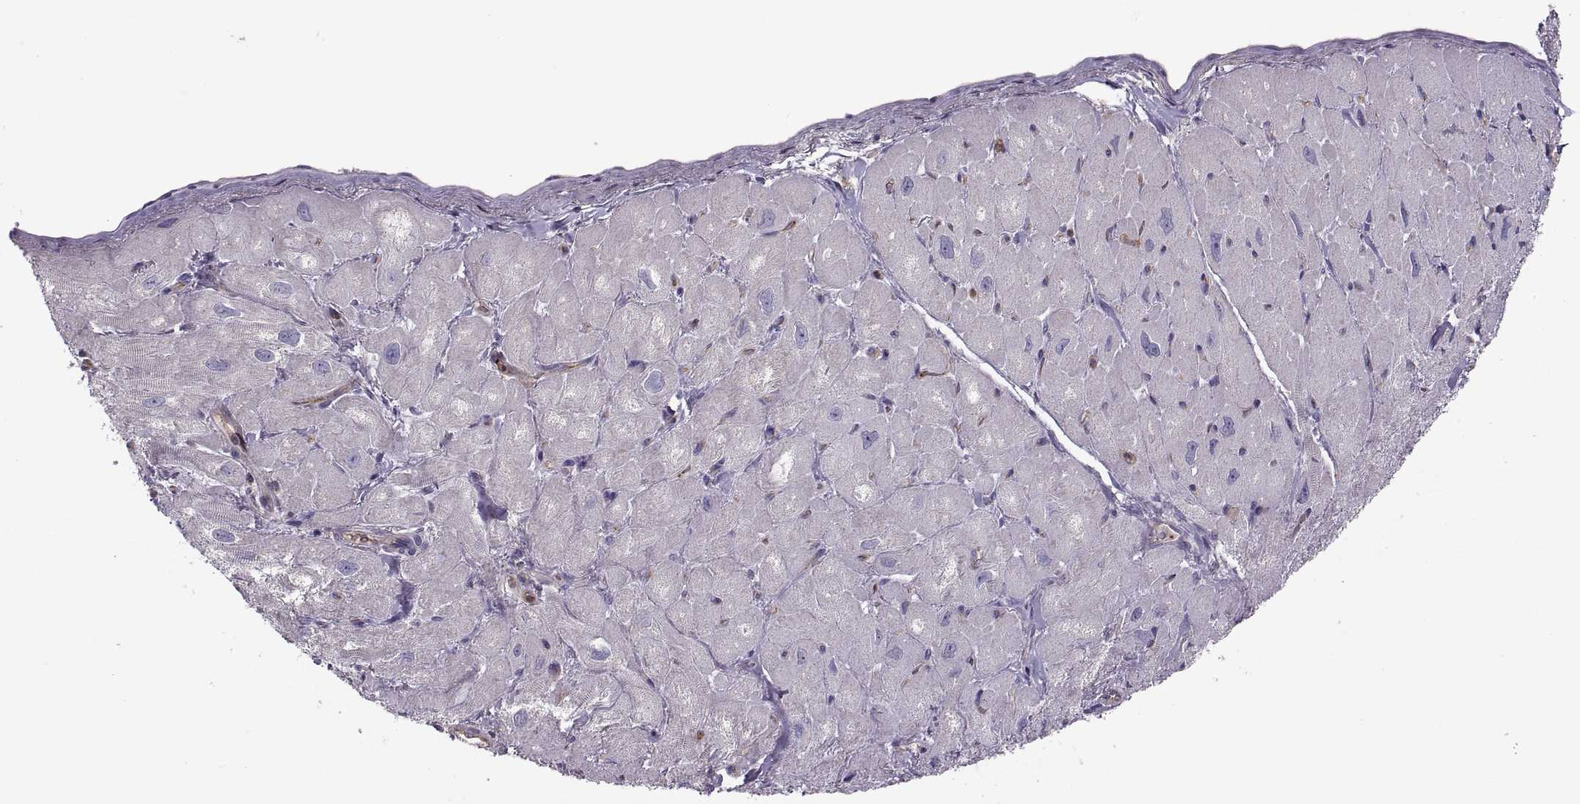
{"staining": {"intensity": "negative", "quantity": "none", "location": "none"}, "tissue": "heart muscle", "cell_type": "Cardiomyocytes", "image_type": "normal", "snomed": [{"axis": "morphology", "description": "Normal tissue, NOS"}, {"axis": "topography", "description": "Heart"}], "caption": "This is an IHC image of unremarkable heart muscle. There is no positivity in cardiomyocytes.", "gene": "SLC2A14", "patient": {"sex": "male", "age": 60}}